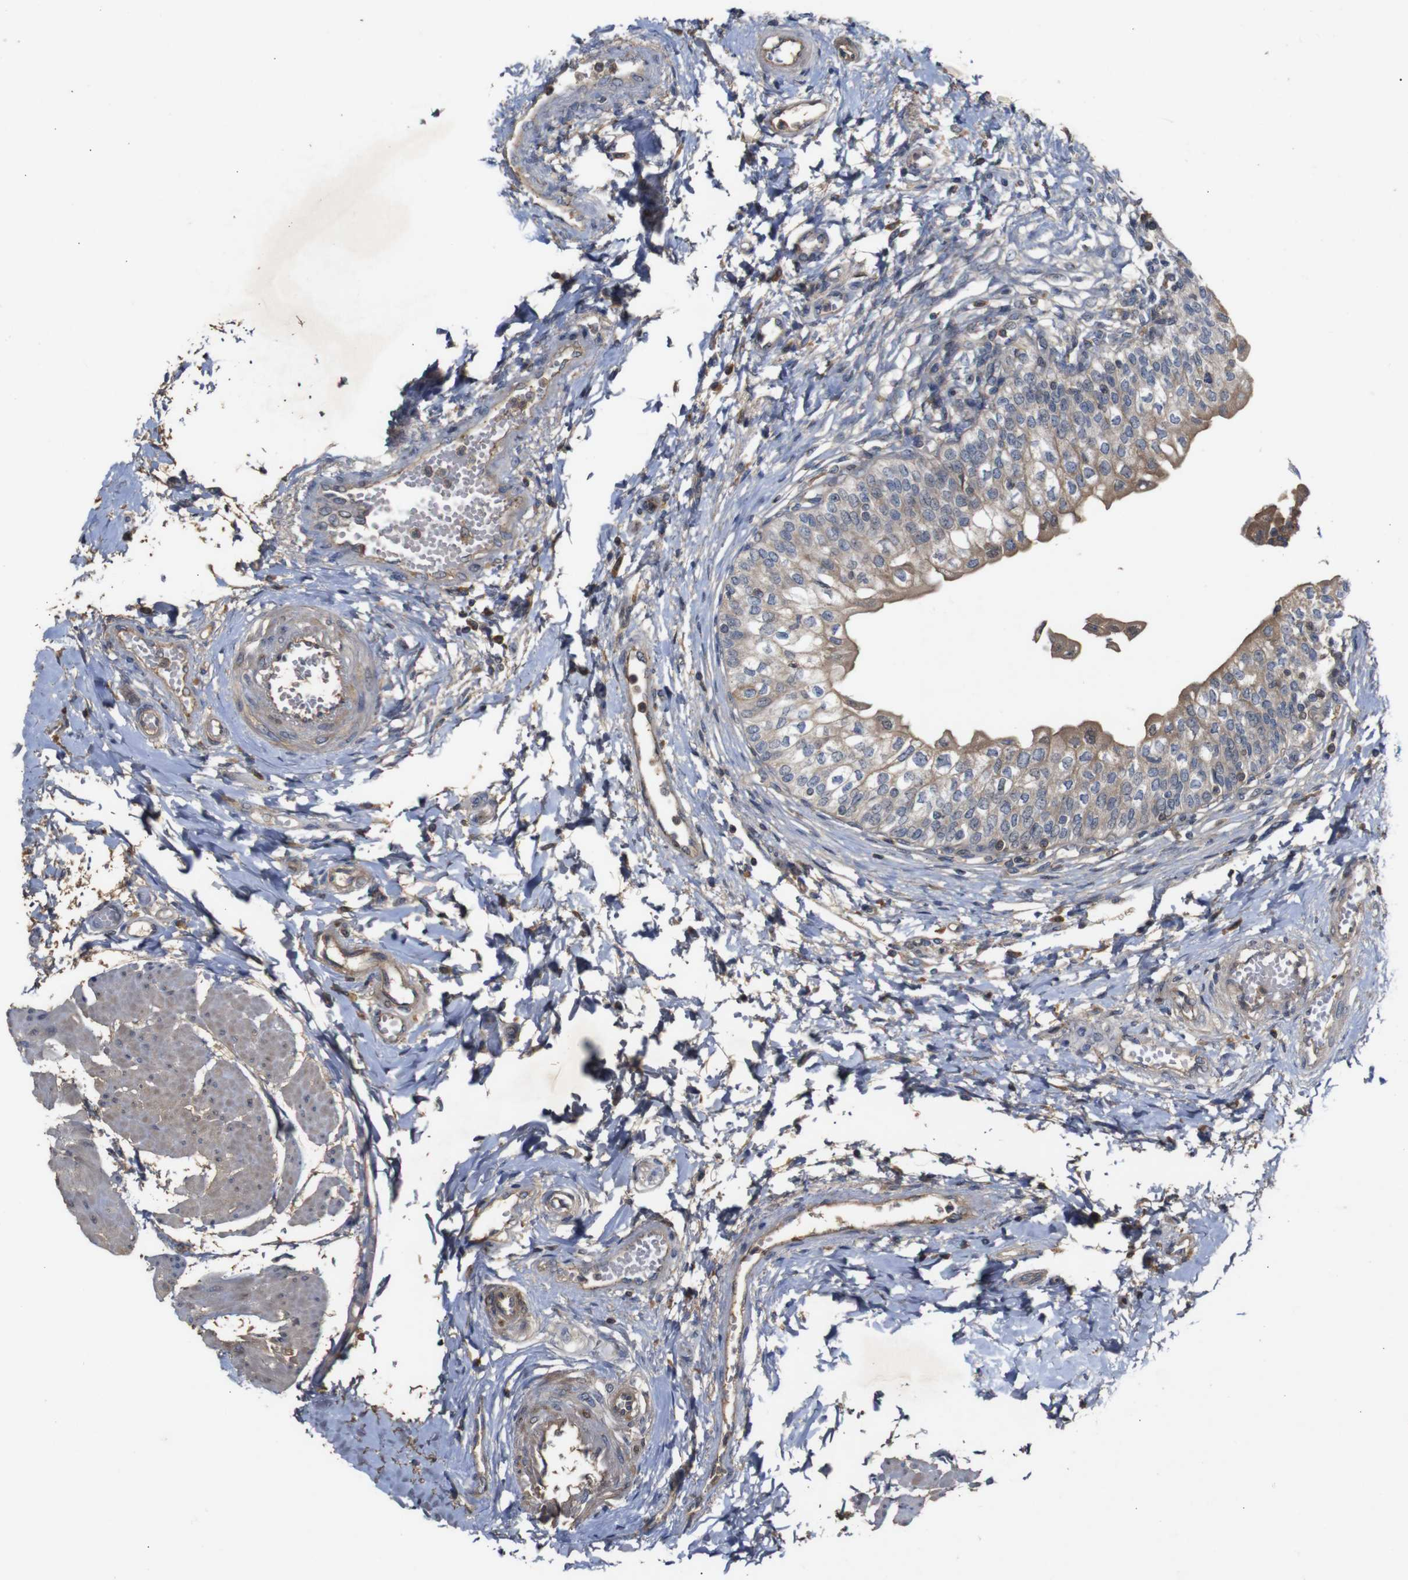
{"staining": {"intensity": "moderate", "quantity": ">75%", "location": "cytoplasmic/membranous"}, "tissue": "urinary bladder", "cell_type": "Urothelial cells", "image_type": "normal", "snomed": [{"axis": "morphology", "description": "Normal tissue, NOS"}, {"axis": "topography", "description": "Urinary bladder"}], "caption": "Immunohistochemical staining of benign human urinary bladder demonstrates moderate cytoplasmic/membranous protein positivity in approximately >75% of urothelial cells. Using DAB (3,3'-diaminobenzidine) (brown) and hematoxylin (blue) stains, captured at high magnification using brightfield microscopy.", "gene": "PTPN1", "patient": {"sex": "male", "age": 55}}